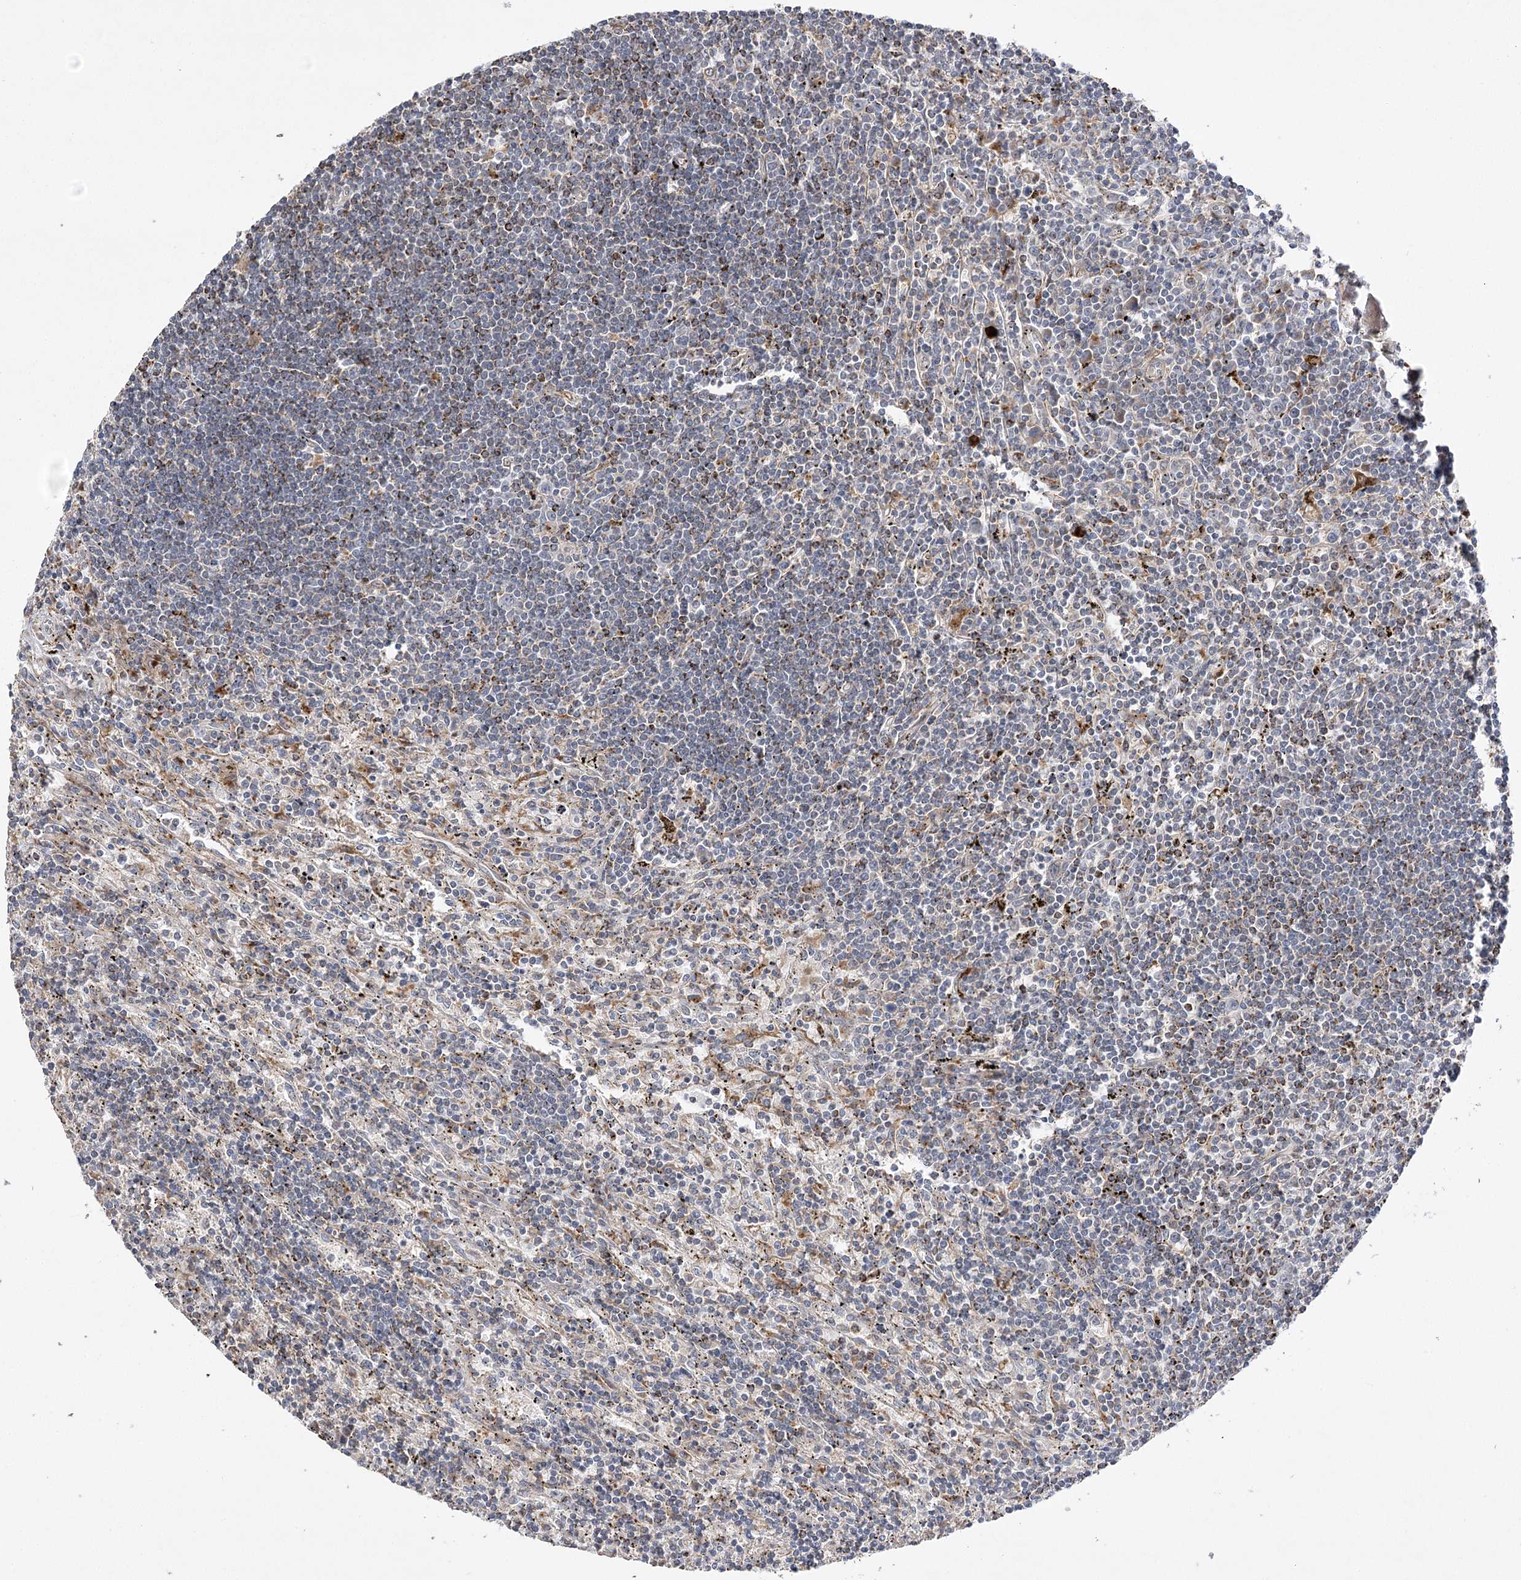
{"staining": {"intensity": "negative", "quantity": "none", "location": "none"}, "tissue": "lymphoma", "cell_type": "Tumor cells", "image_type": "cancer", "snomed": [{"axis": "morphology", "description": "Malignant lymphoma, non-Hodgkin's type, Low grade"}, {"axis": "topography", "description": "Spleen"}], "caption": "Immunohistochemistry (IHC) of human lymphoma exhibits no expression in tumor cells.", "gene": "OBSL1", "patient": {"sex": "male", "age": 76}}